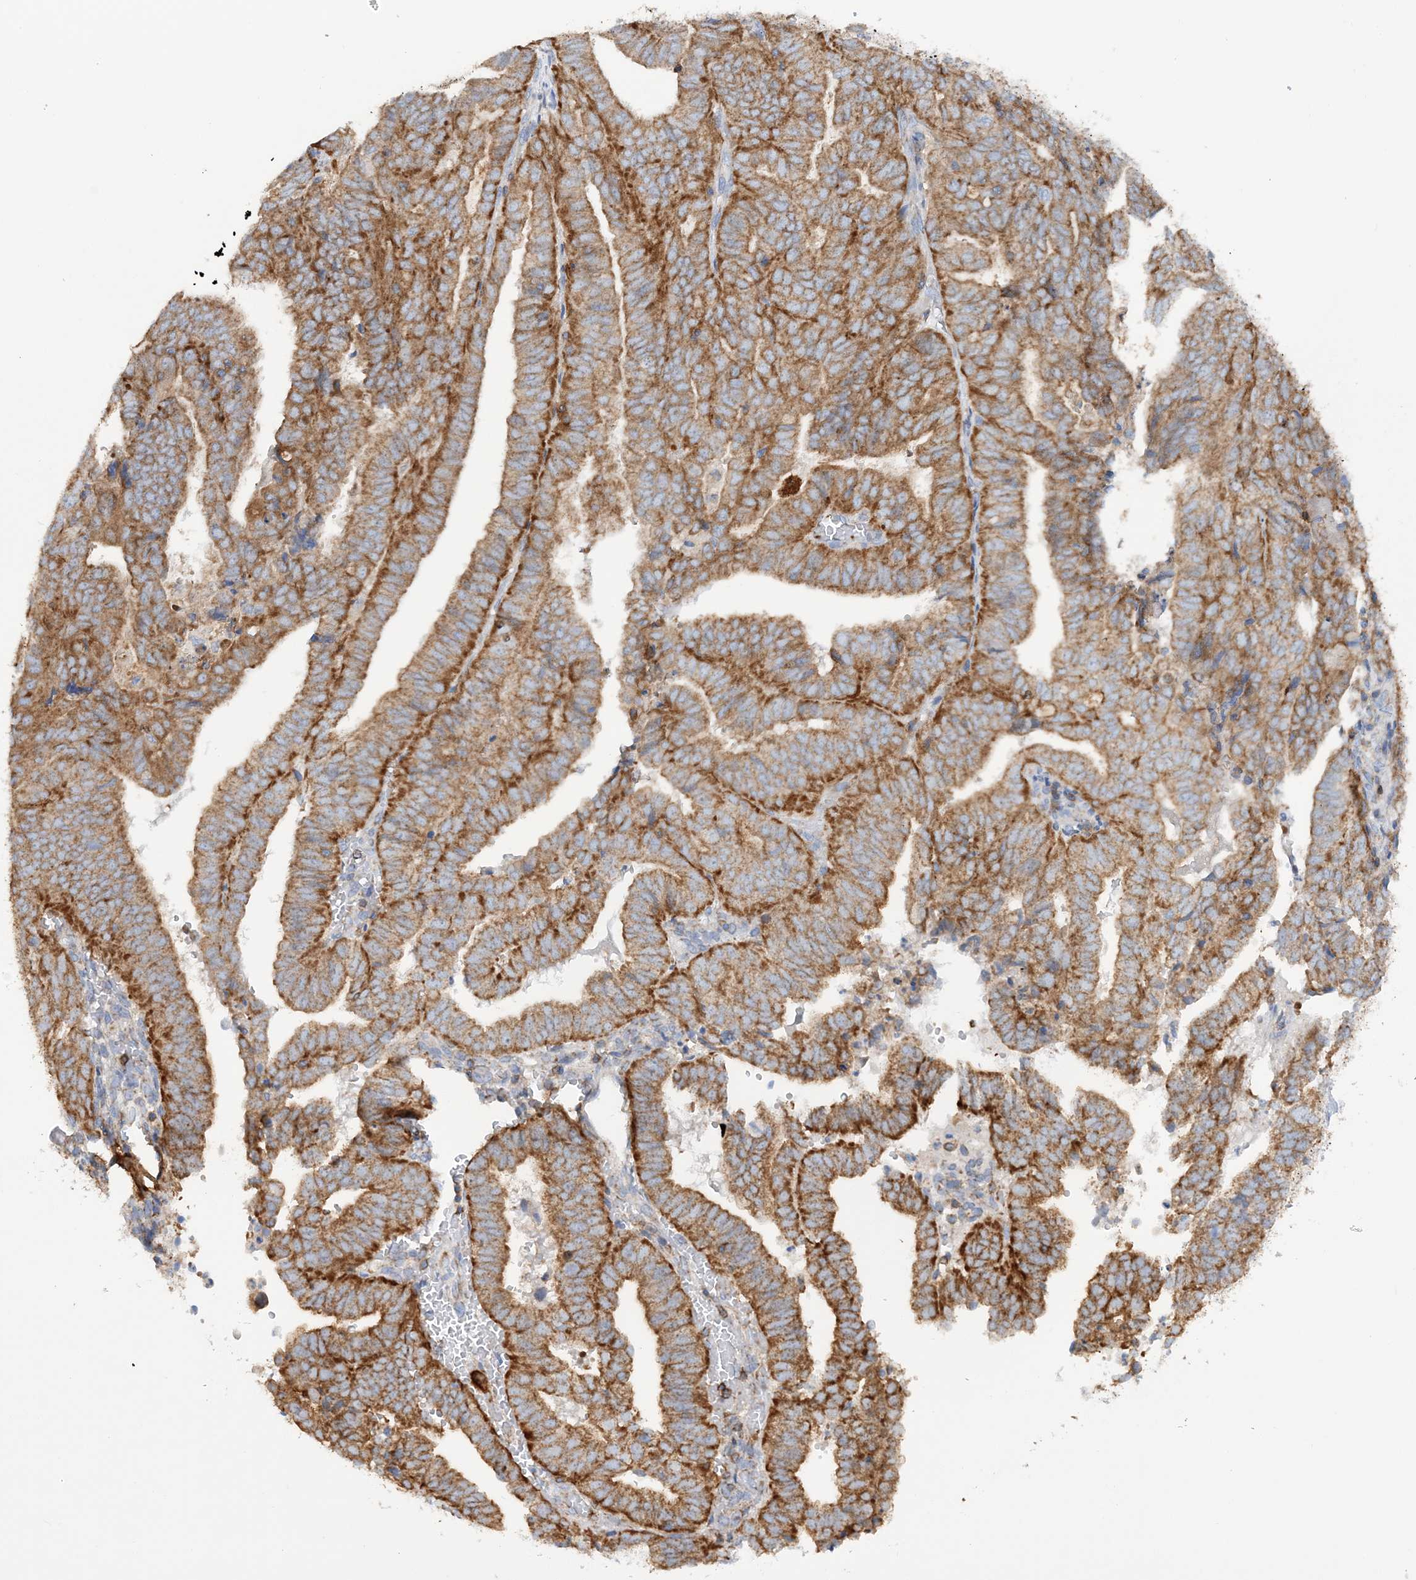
{"staining": {"intensity": "moderate", "quantity": ">75%", "location": "cytoplasmic/membranous"}, "tissue": "endometrial cancer", "cell_type": "Tumor cells", "image_type": "cancer", "snomed": [{"axis": "morphology", "description": "Adenocarcinoma, NOS"}, {"axis": "topography", "description": "Uterus"}], "caption": "Immunohistochemistry (IHC) of human endometrial cancer displays medium levels of moderate cytoplasmic/membranous positivity in about >75% of tumor cells.", "gene": "TTC32", "patient": {"sex": "female", "age": 77}}